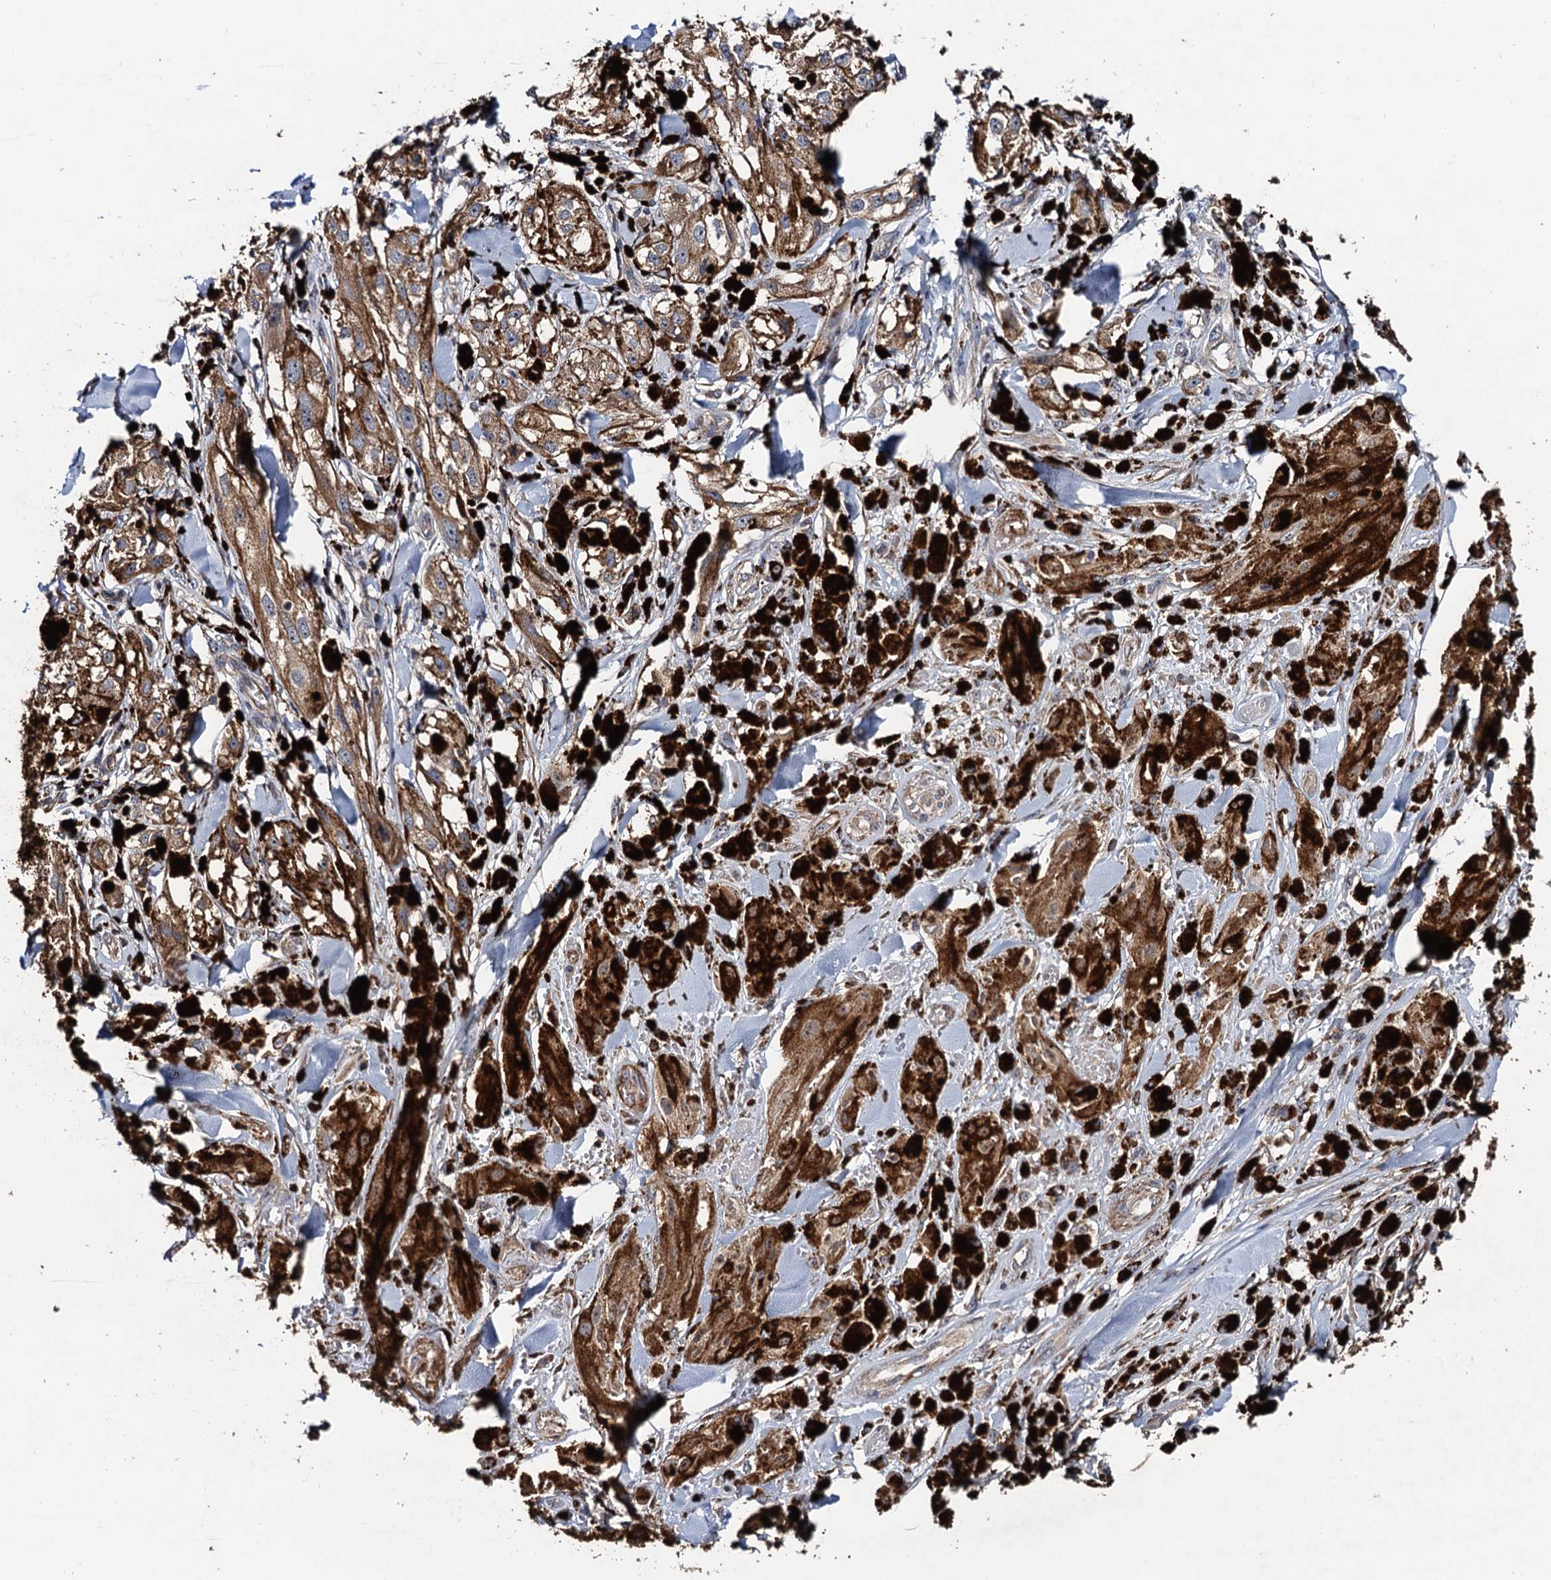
{"staining": {"intensity": "moderate", "quantity": ">75%", "location": "cytoplasmic/membranous"}, "tissue": "melanoma", "cell_type": "Tumor cells", "image_type": "cancer", "snomed": [{"axis": "morphology", "description": "Malignant melanoma, NOS"}, {"axis": "topography", "description": "Skin"}], "caption": "Malignant melanoma stained with a protein marker exhibits moderate staining in tumor cells.", "gene": "PPTC7", "patient": {"sex": "male", "age": 88}}